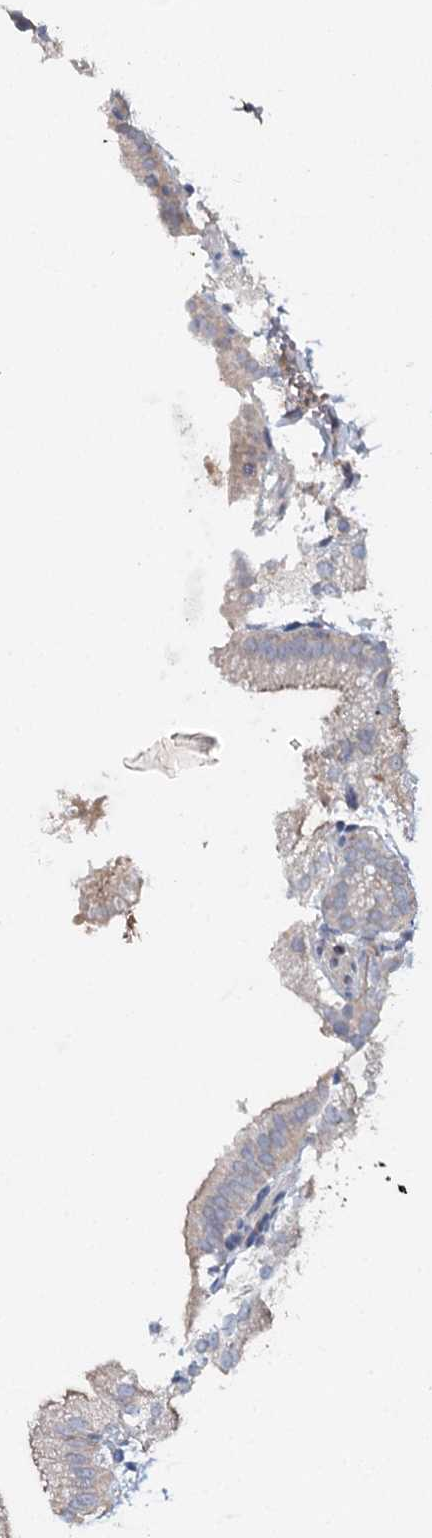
{"staining": {"intensity": "moderate", "quantity": "25%-75%", "location": "cytoplasmic/membranous"}, "tissue": "gallbladder", "cell_type": "Glandular cells", "image_type": "normal", "snomed": [{"axis": "morphology", "description": "Normal tissue, NOS"}, {"axis": "topography", "description": "Gallbladder"}], "caption": "Glandular cells display medium levels of moderate cytoplasmic/membranous expression in approximately 25%-75% of cells in benign gallbladder.", "gene": "ALKBH8", "patient": {"sex": "male", "age": 55}}